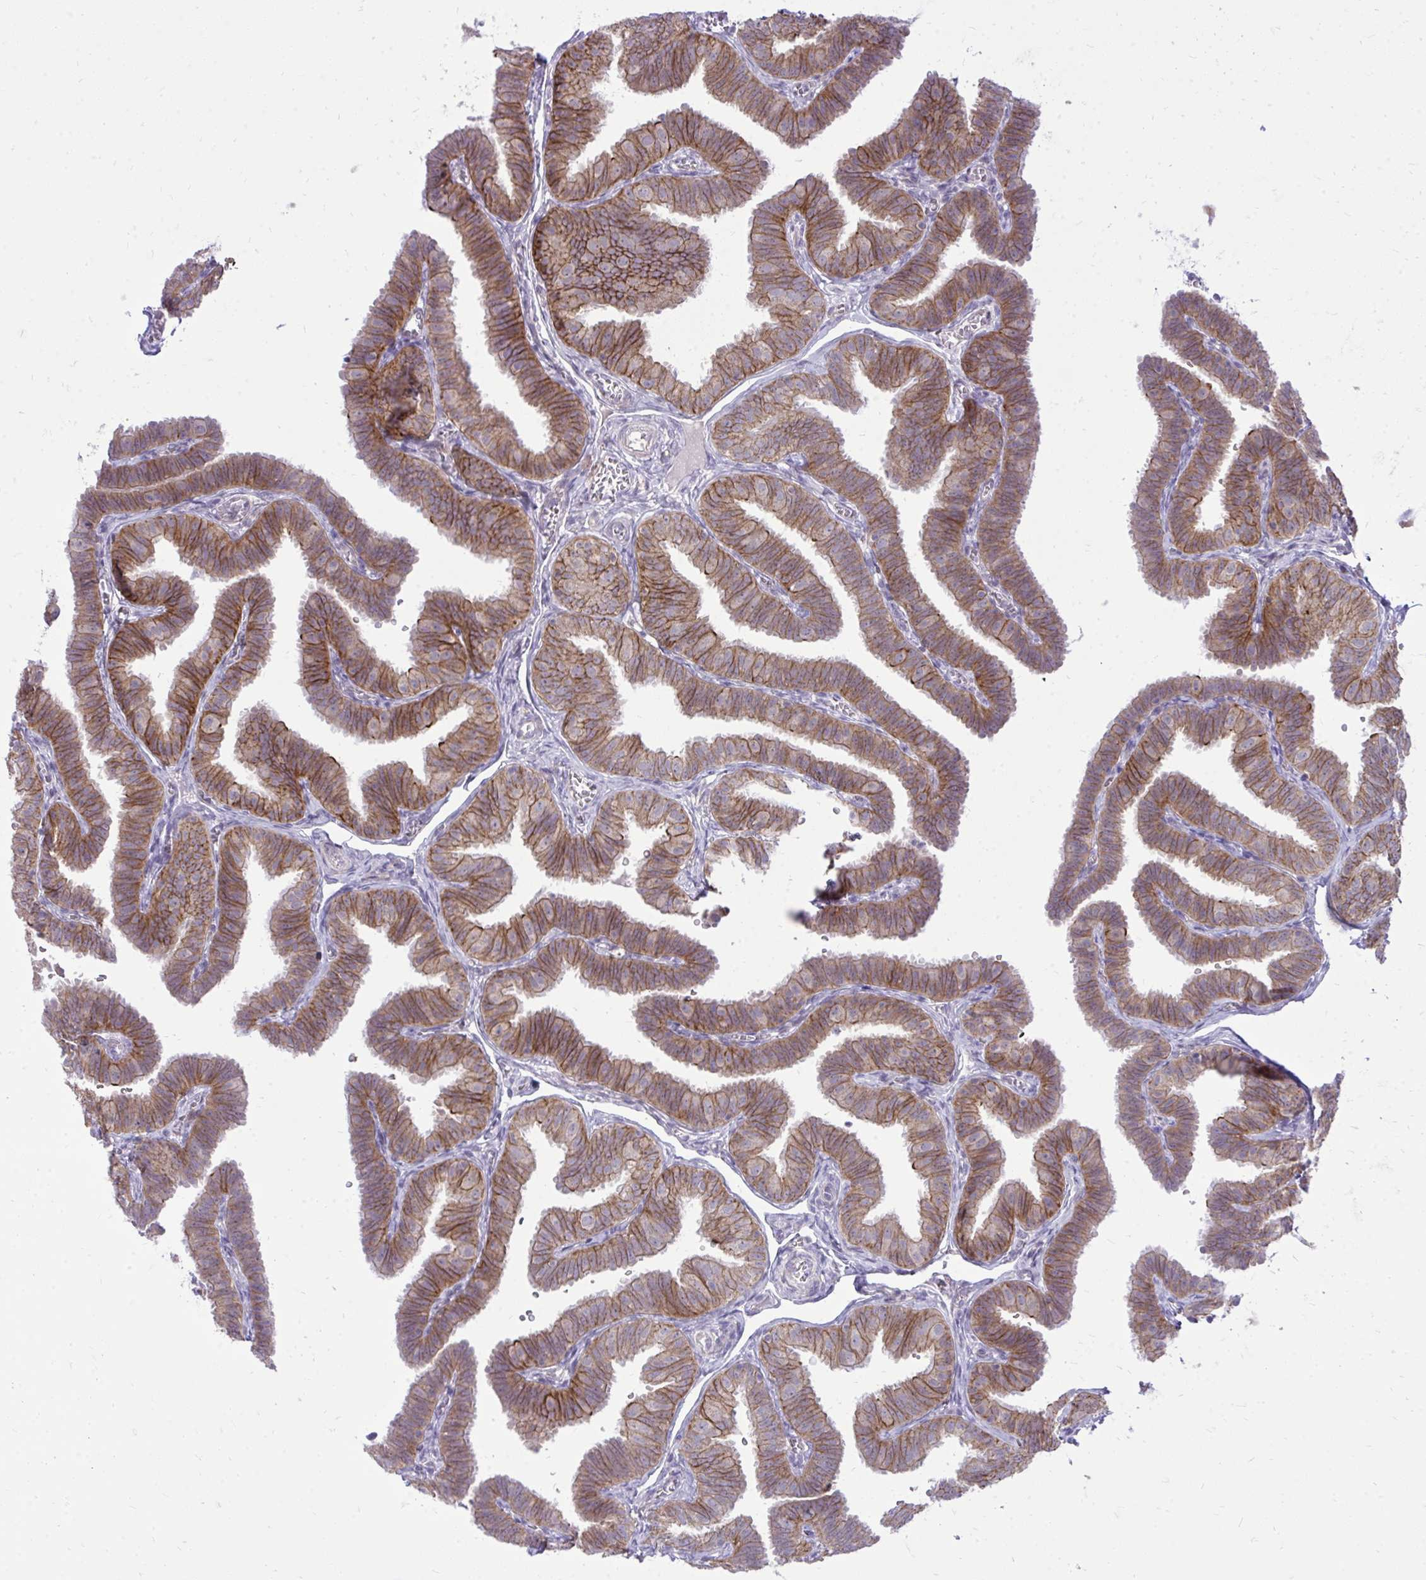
{"staining": {"intensity": "moderate", "quantity": ">75%", "location": "cytoplasmic/membranous"}, "tissue": "fallopian tube", "cell_type": "Glandular cells", "image_type": "normal", "snomed": [{"axis": "morphology", "description": "Normal tissue, NOS"}, {"axis": "topography", "description": "Fallopian tube"}], "caption": "Glandular cells reveal medium levels of moderate cytoplasmic/membranous staining in about >75% of cells in benign human fallopian tube. (DAB (3,3'-diaminobenzidine) IHC with brightfield microscopy, high magnification).", "gene": "SPTBN2", "patient": {"sex": "female", "age": 25}}